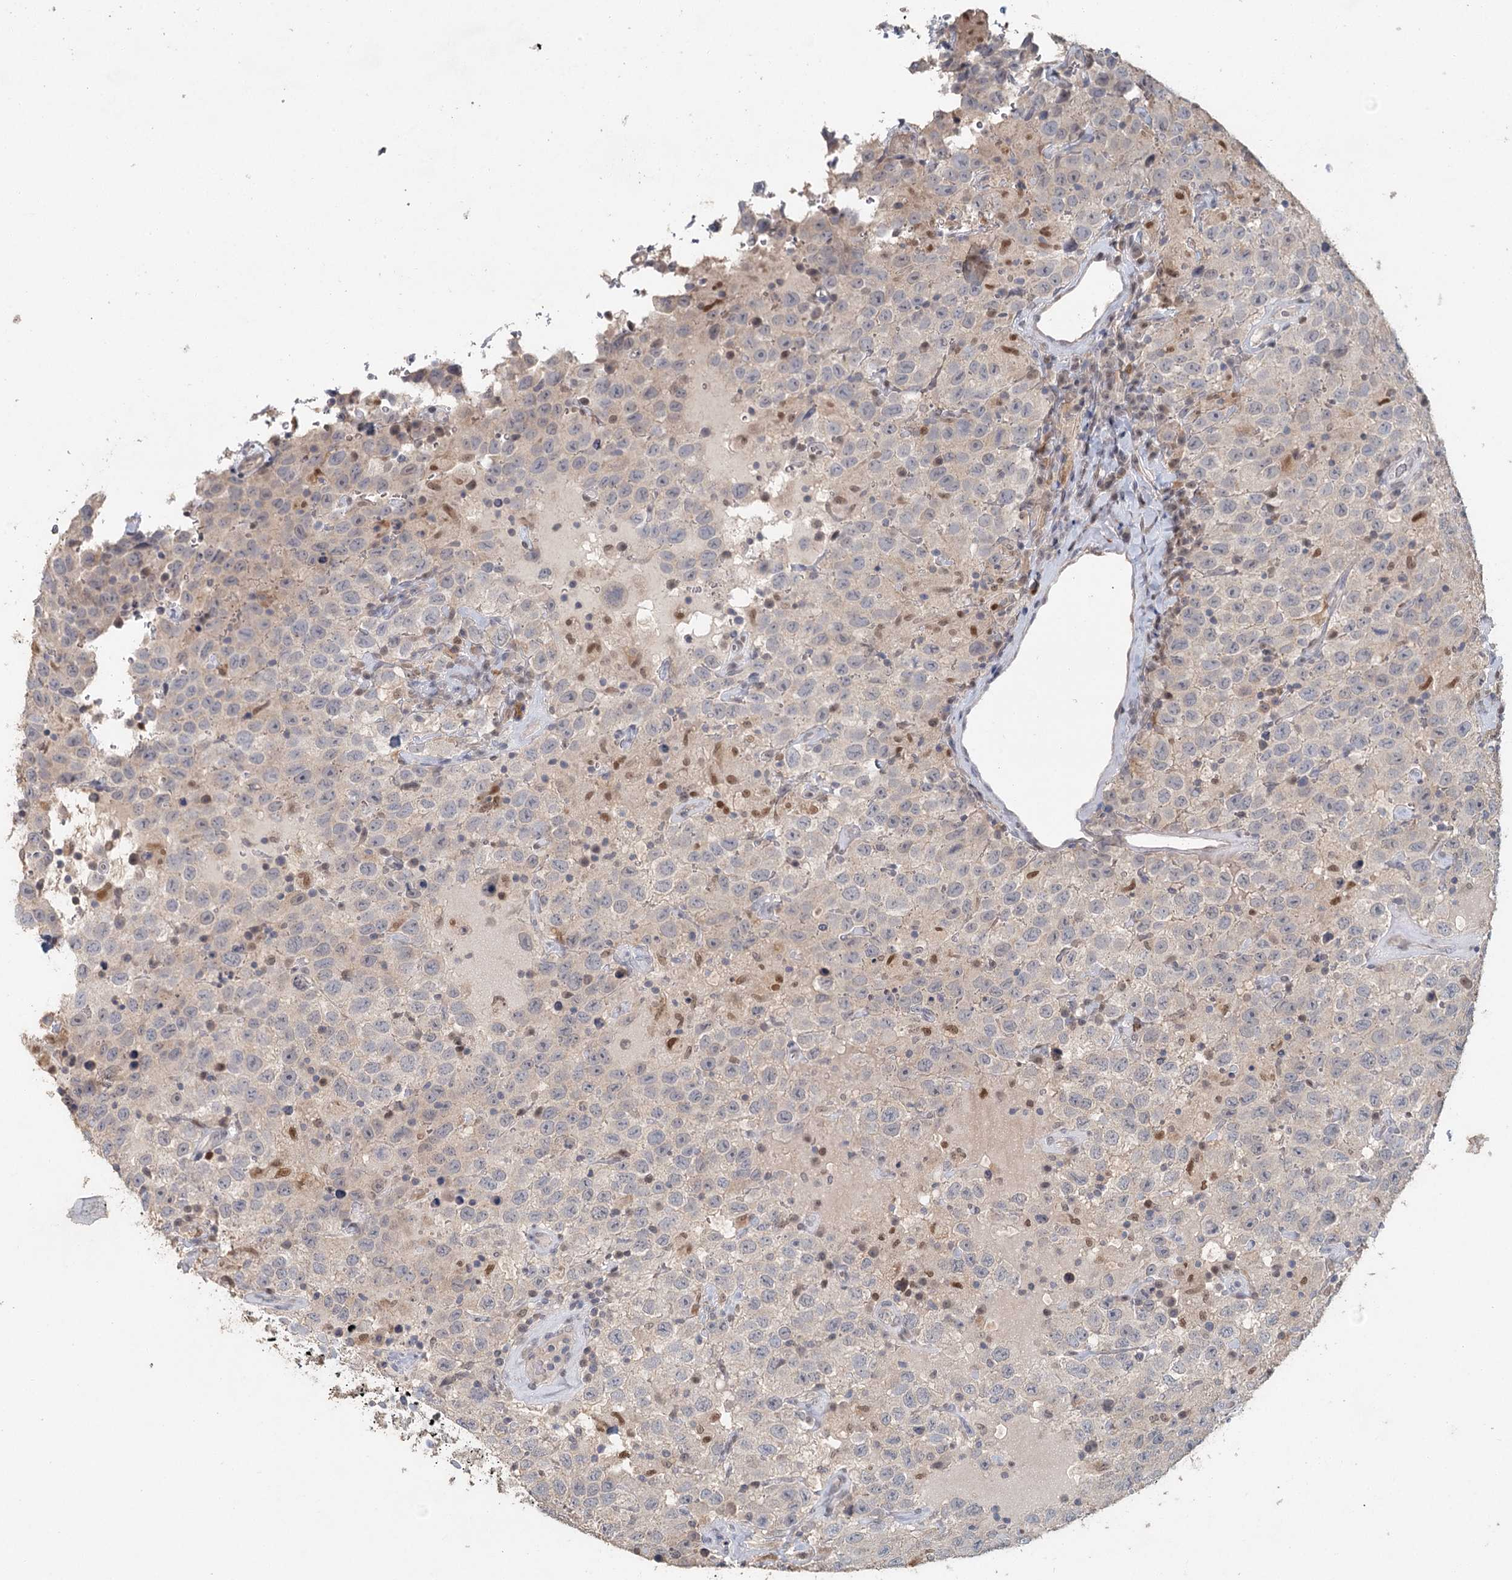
{"staining": {"intensity": "negative", "quantity": "none", "location": "none"}, "tissue": "testis cancer", "cell_type": "Tumor cells", "image_type": "cancer", "snomed": [{"axis": "morphology", "description": "Seminoma, NOS"}, {"axis": "topography", "description": "Testis"}], "caption": "Seminoma (testis) was stained to show a protein in brown. There is no significant expression in tumor cells.", "gene": "ADK", "patient": {"sex": "male", "age": 41}}